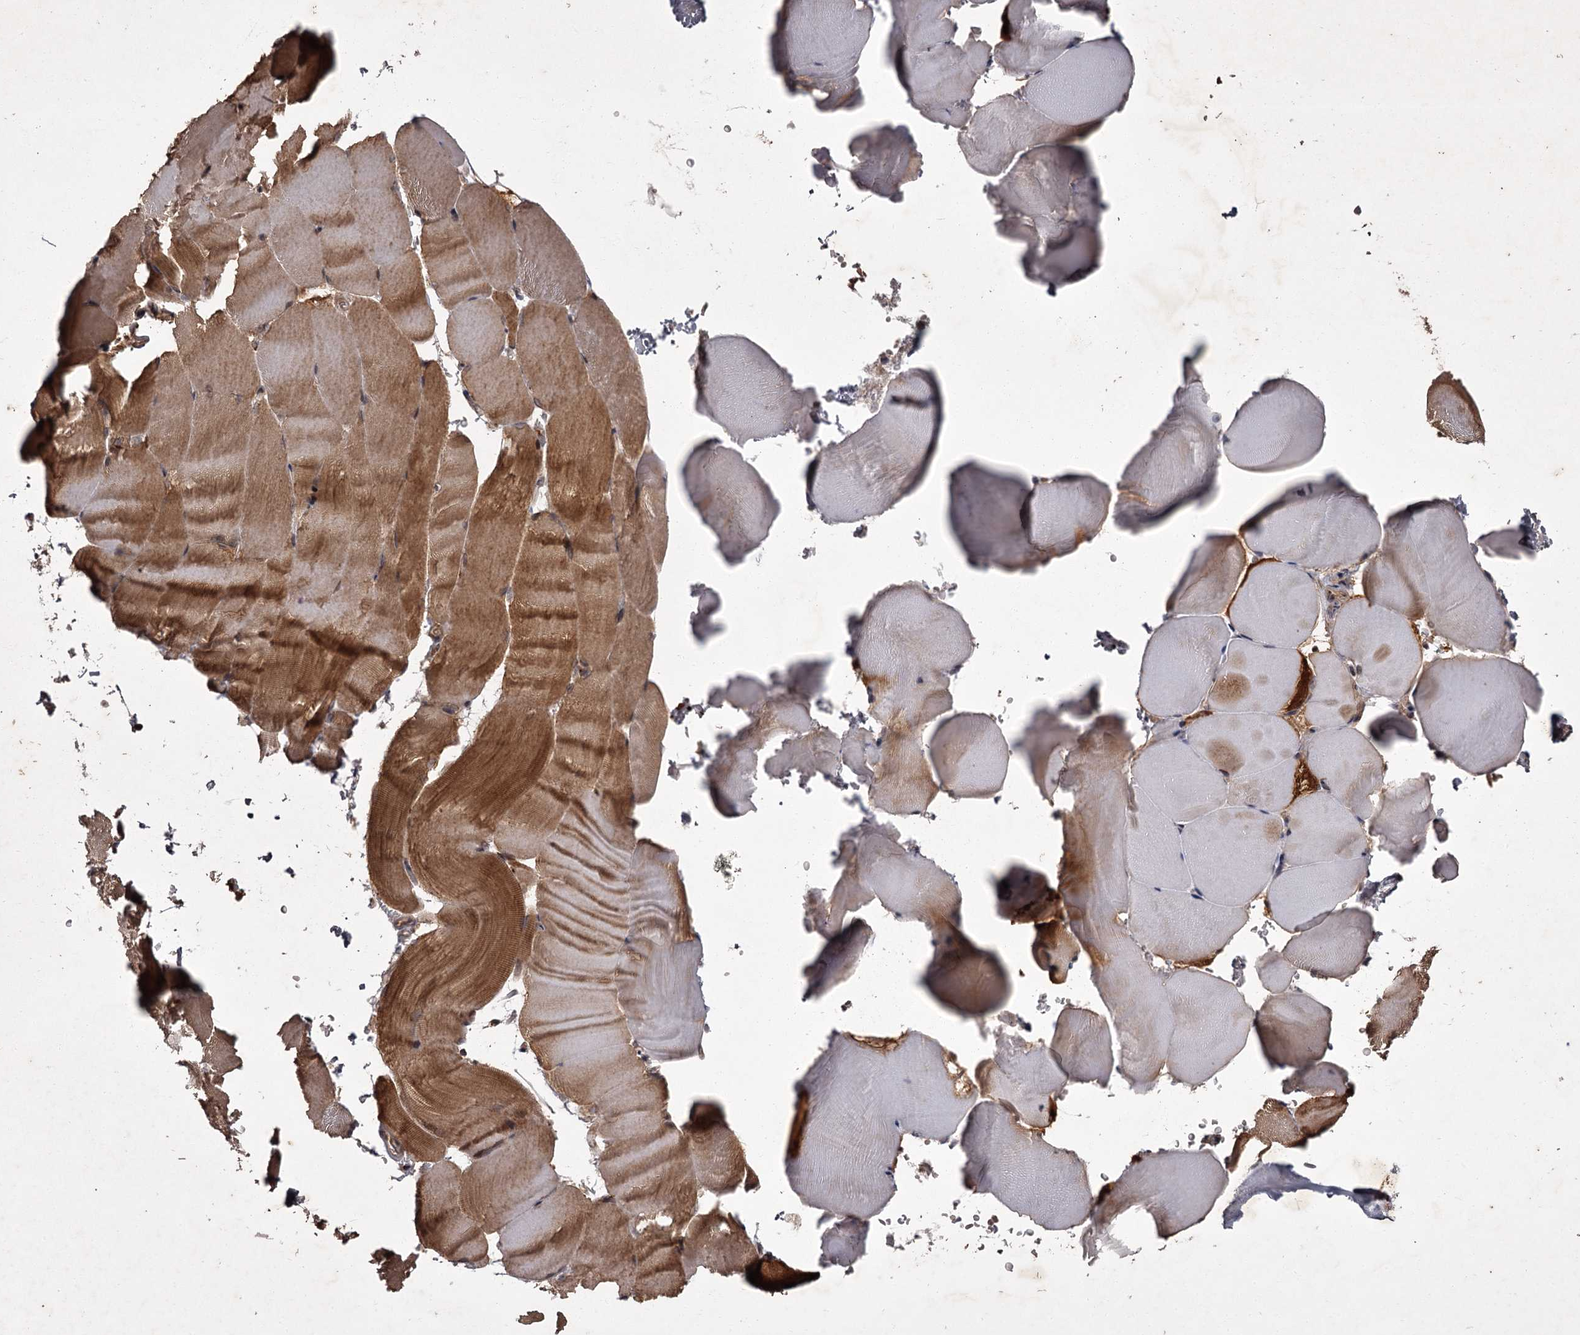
{"staining": {"intensity": "moderate", "quantity": ">75%", "location": "cytoplasmic/membranous"}, "tissue": "skeletal muscle", "cell_type": "Myocytes", "image_type": "normal", "snomed": [{"axis": "morphology", "description": "Normal tissue, NOS"}, {"axis": "topography", "description": "Skeletal muscle"}, {"axis": "topography", "description": "Parathyroid gland"}], "caption": "DAB (3,3'-diaminobenzidine) immunohistochemical staining of normal skeletal muscle shows moderate cytoplasmic/membranous protein expression in approximately >75% of myocytes.", "gene": "TBC1D23", "patient": {"sex": "female", "age": 37}}